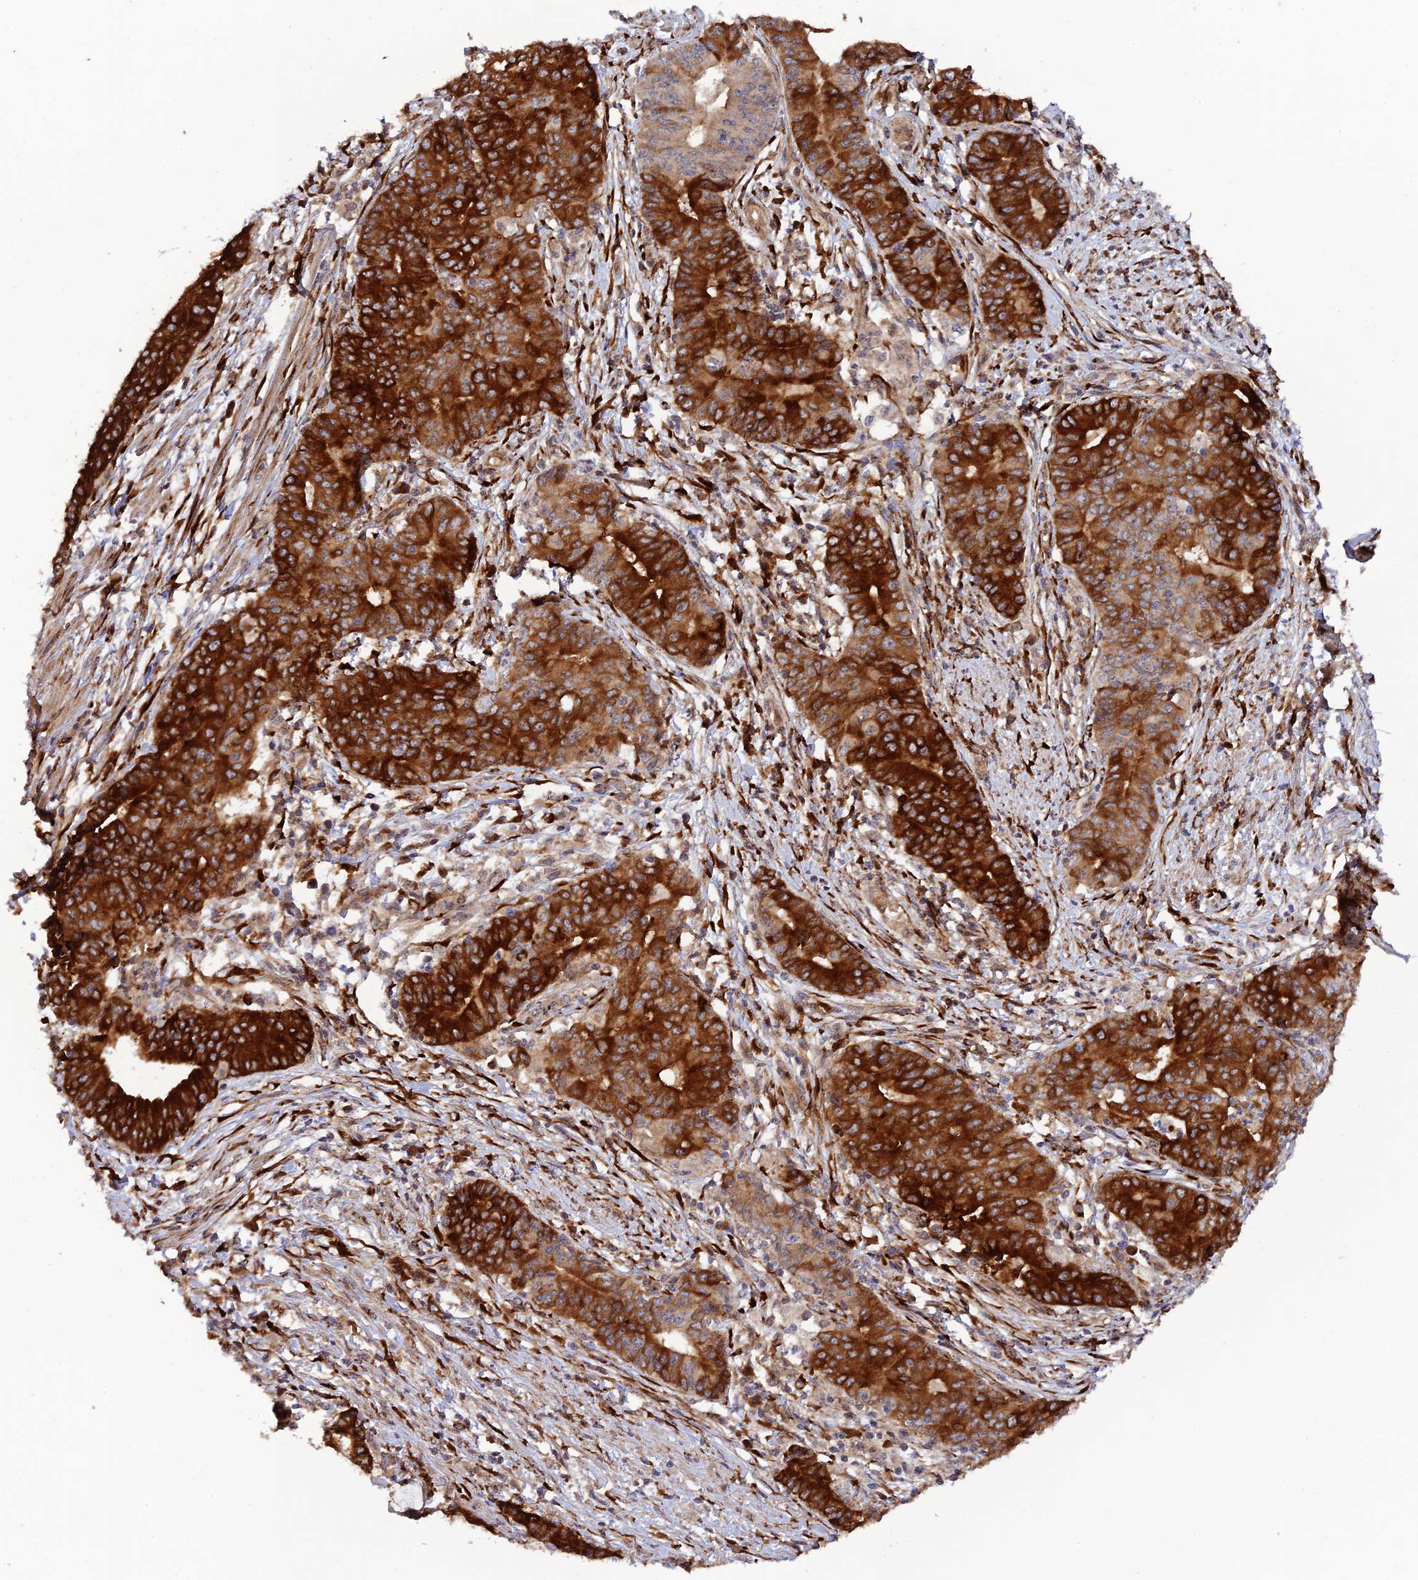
{"staining": {"intensity": "strong", "quantity": "25%-75%", "location": "cytoplasmic/membranous"}, "tissue": "endometrial cancer", "cell_type": "Tumor cells", "image_type": "cancer", "snomed": [{"axis": "morphology", "description": "Adenocarcinoma, NOS"}, {"axis": "topography", "description": "Endometrium"}], "caption": "Endometrial cancer (adenocarcinoma) tissue exhibits strong cytoplasmic/membranous positivity in about 25%-75% of tumor cells, visualized by immunohistochemistry.", "gene": "P3H3", "patient": {"sex": "female", "age": 59}}